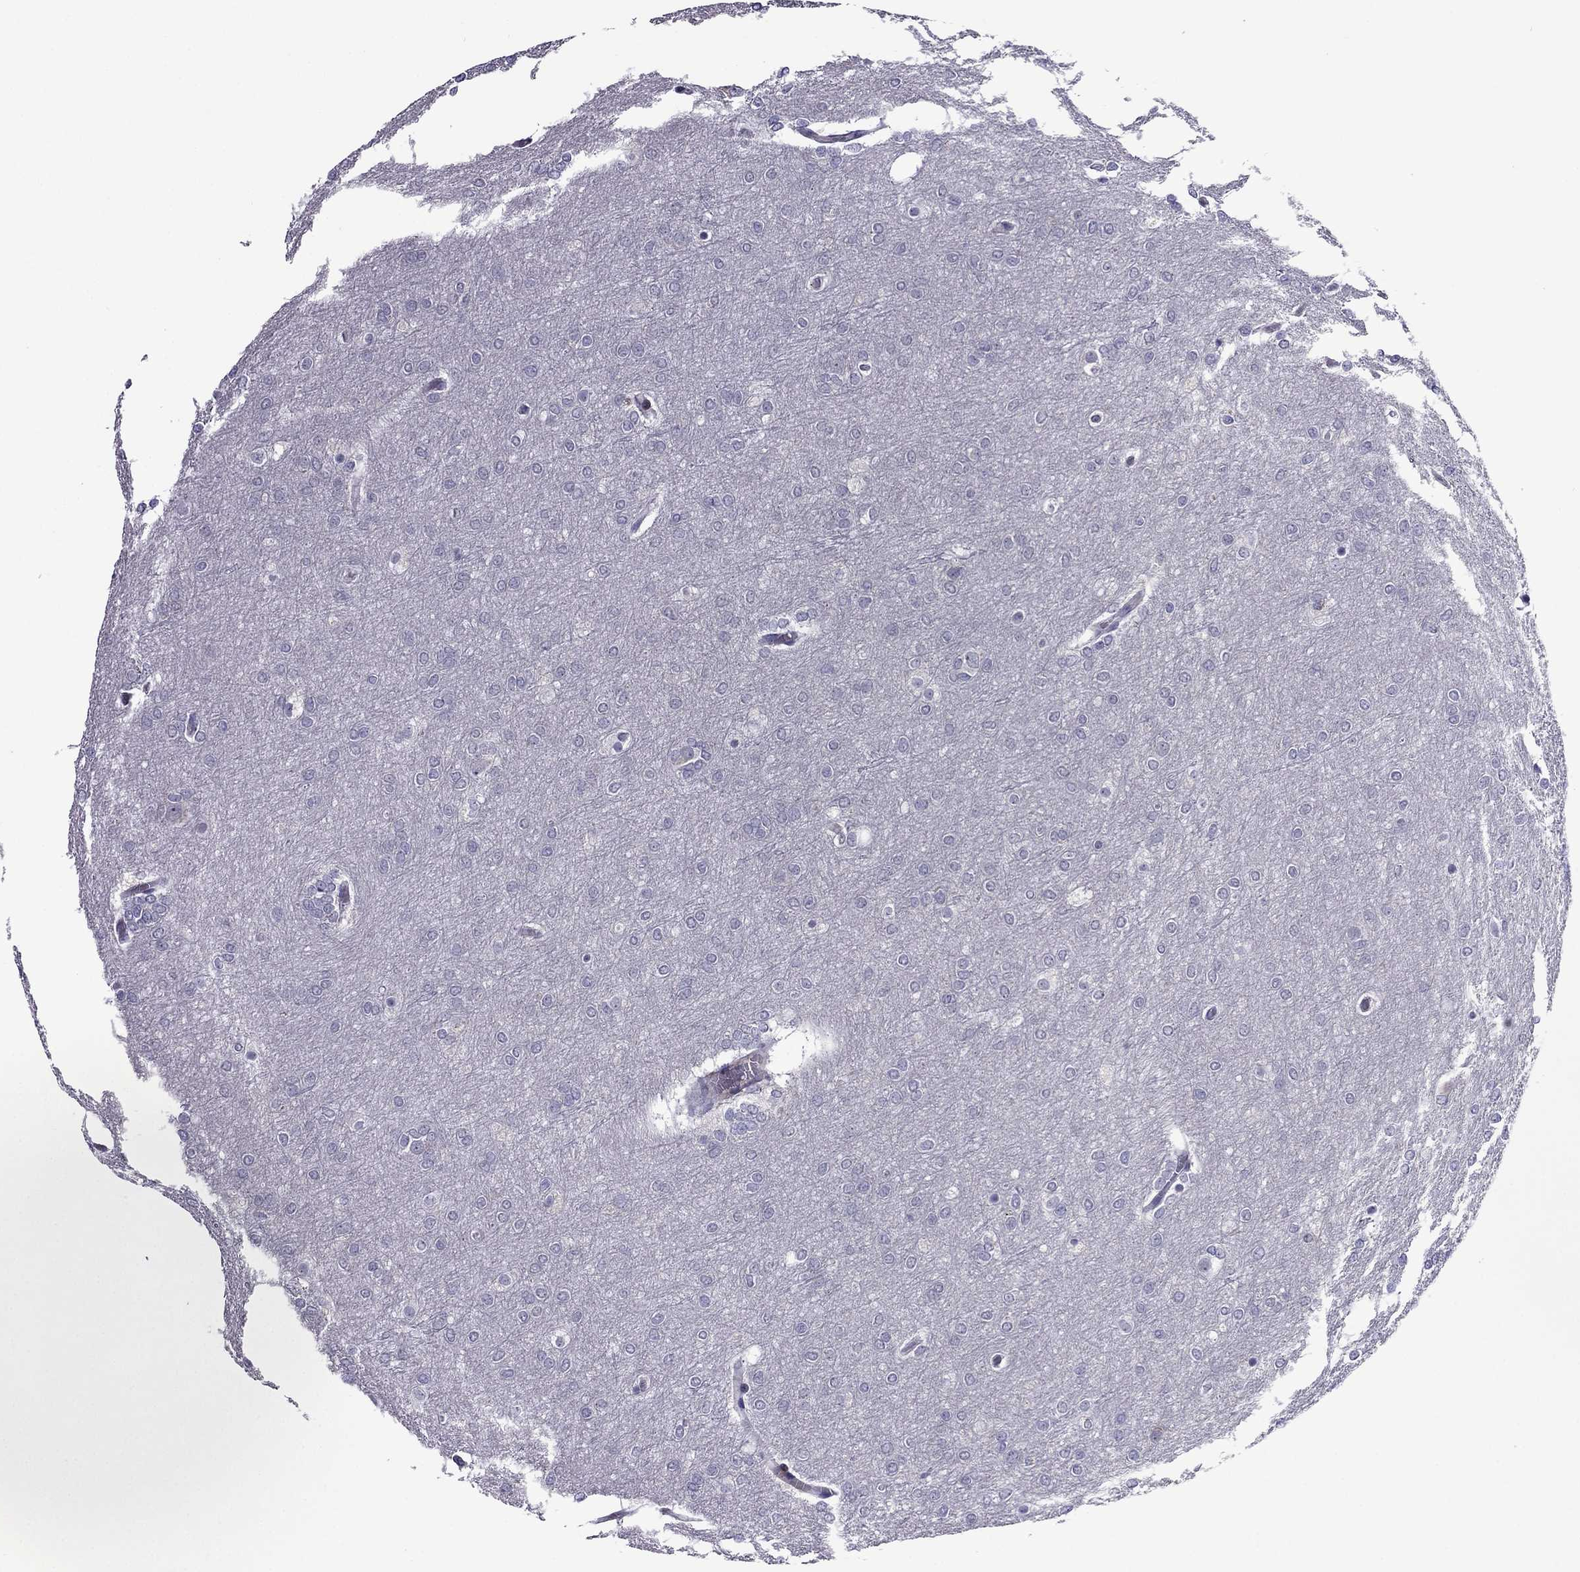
{"staining": {"intensity": "negative", "quantity": "none", "location": "none"}, "tissue": "glioma", "cell_type": "Tumor cells", "image_type": "cancer", "snomed": [{"axis": "morphology", "description": "Glioma, malignant, High grade"}, {"axis": "topography", "description": "Brain"}], "caption": "DAB (3,3'-diaminobenzidine) immunohistochemical staining of human malignant high-grade glioma shows no significant positivity in tumor cells.", "gene": "MYBPH", "patient": {"sex": "female", "age": 61}}